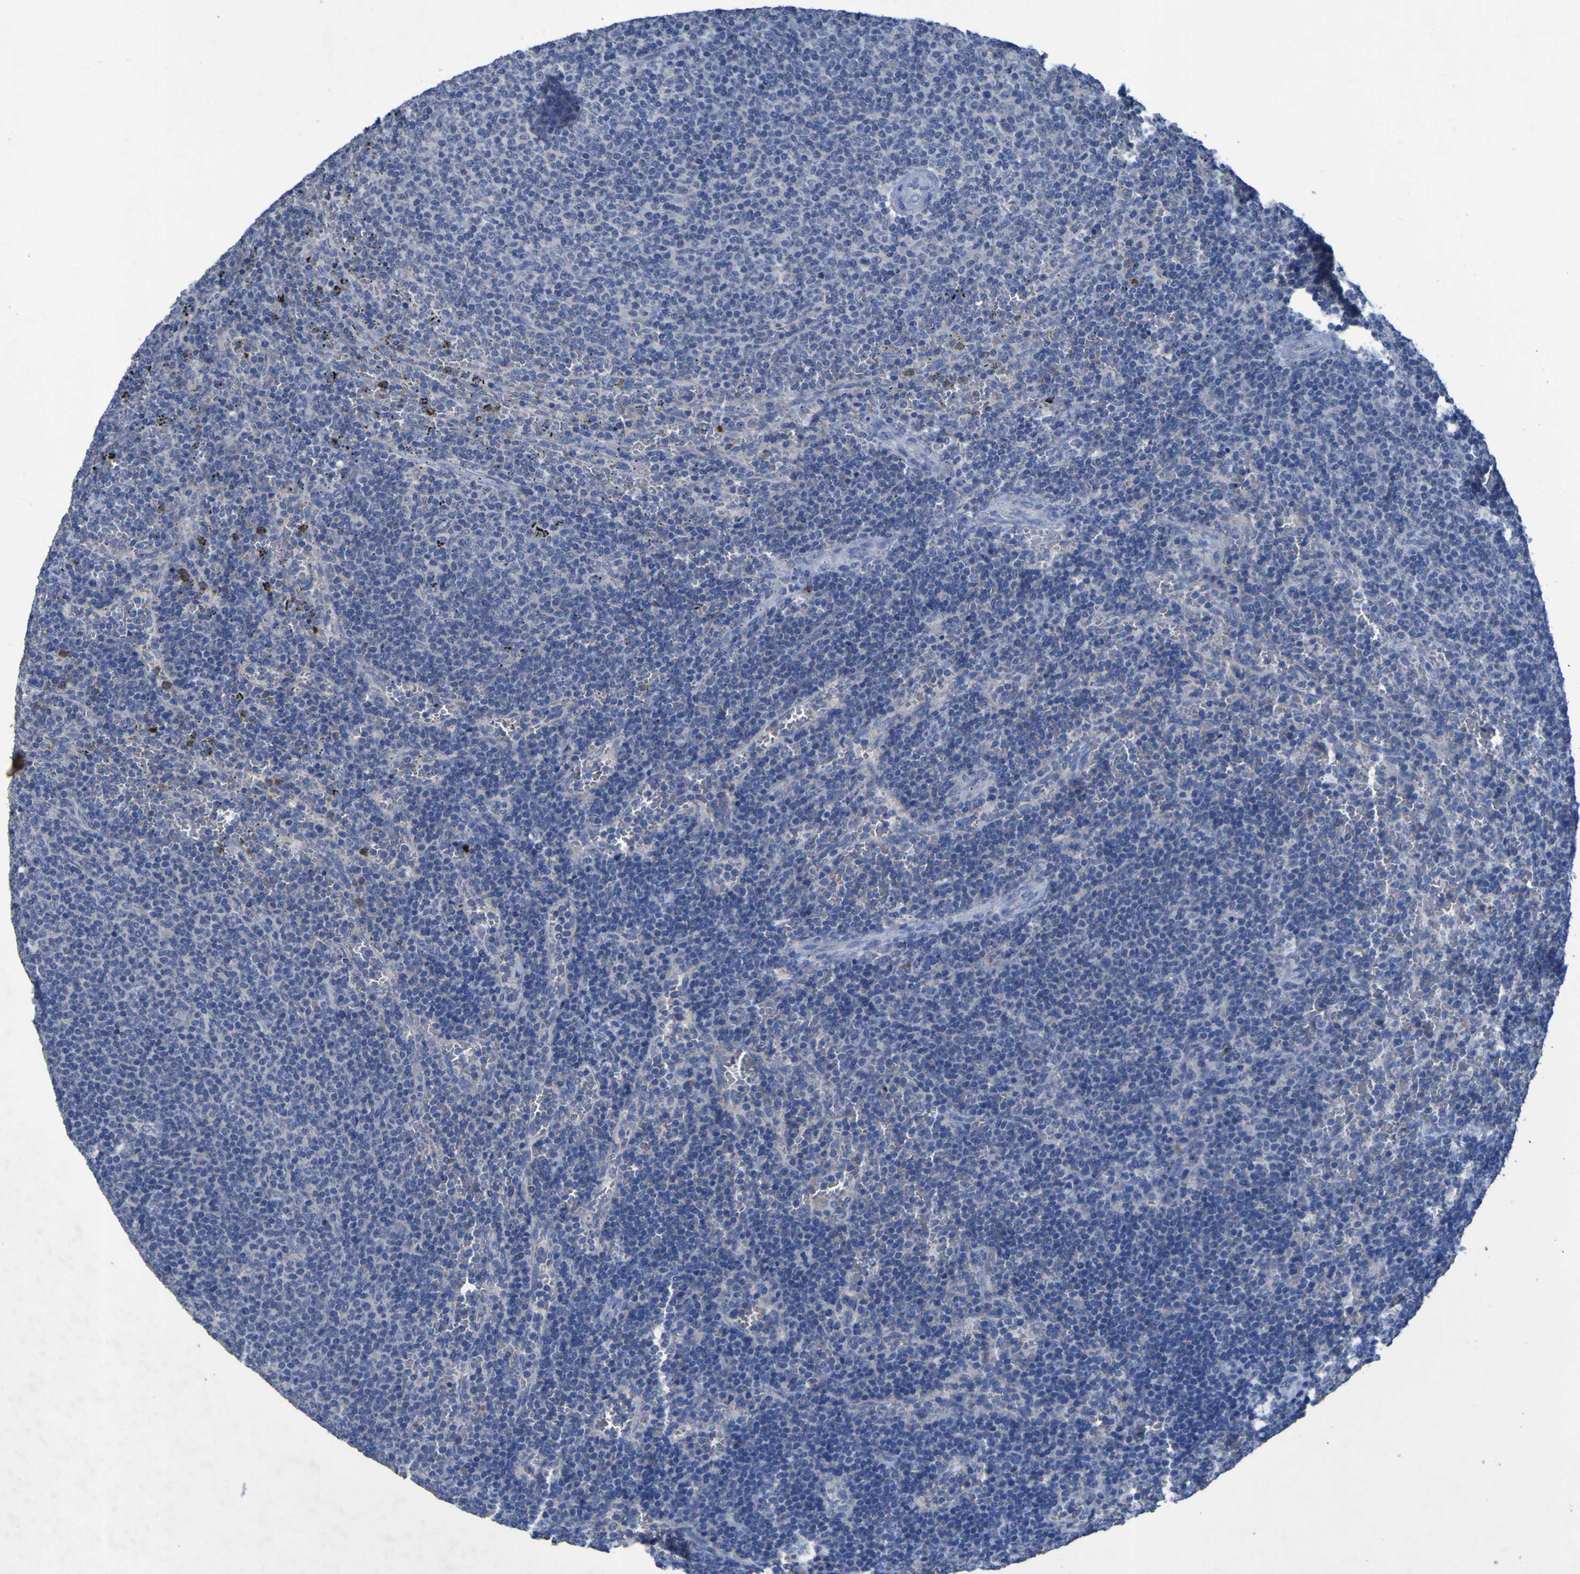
{"staining": {"intensity": "negative", "quantity": "none", "location": "none"}, "tissue": "lymphoma", "cell_type": "Tumor cells", "image_type": "cancer", "snomed": [{"axis": "morphology", "description": "Malignant lymphoma, non-Hodgkin's type, Low grade"}, {"axis": "topography", "description": "Spleen"}], "caption": "Immunohistochemistry image of neoplastic tissue: lymphoma stained with DAB demonstrates no significant protein staining in tumor cells.", "gene": "SGK2", "patient": {"sex": "female", "age": 50}}